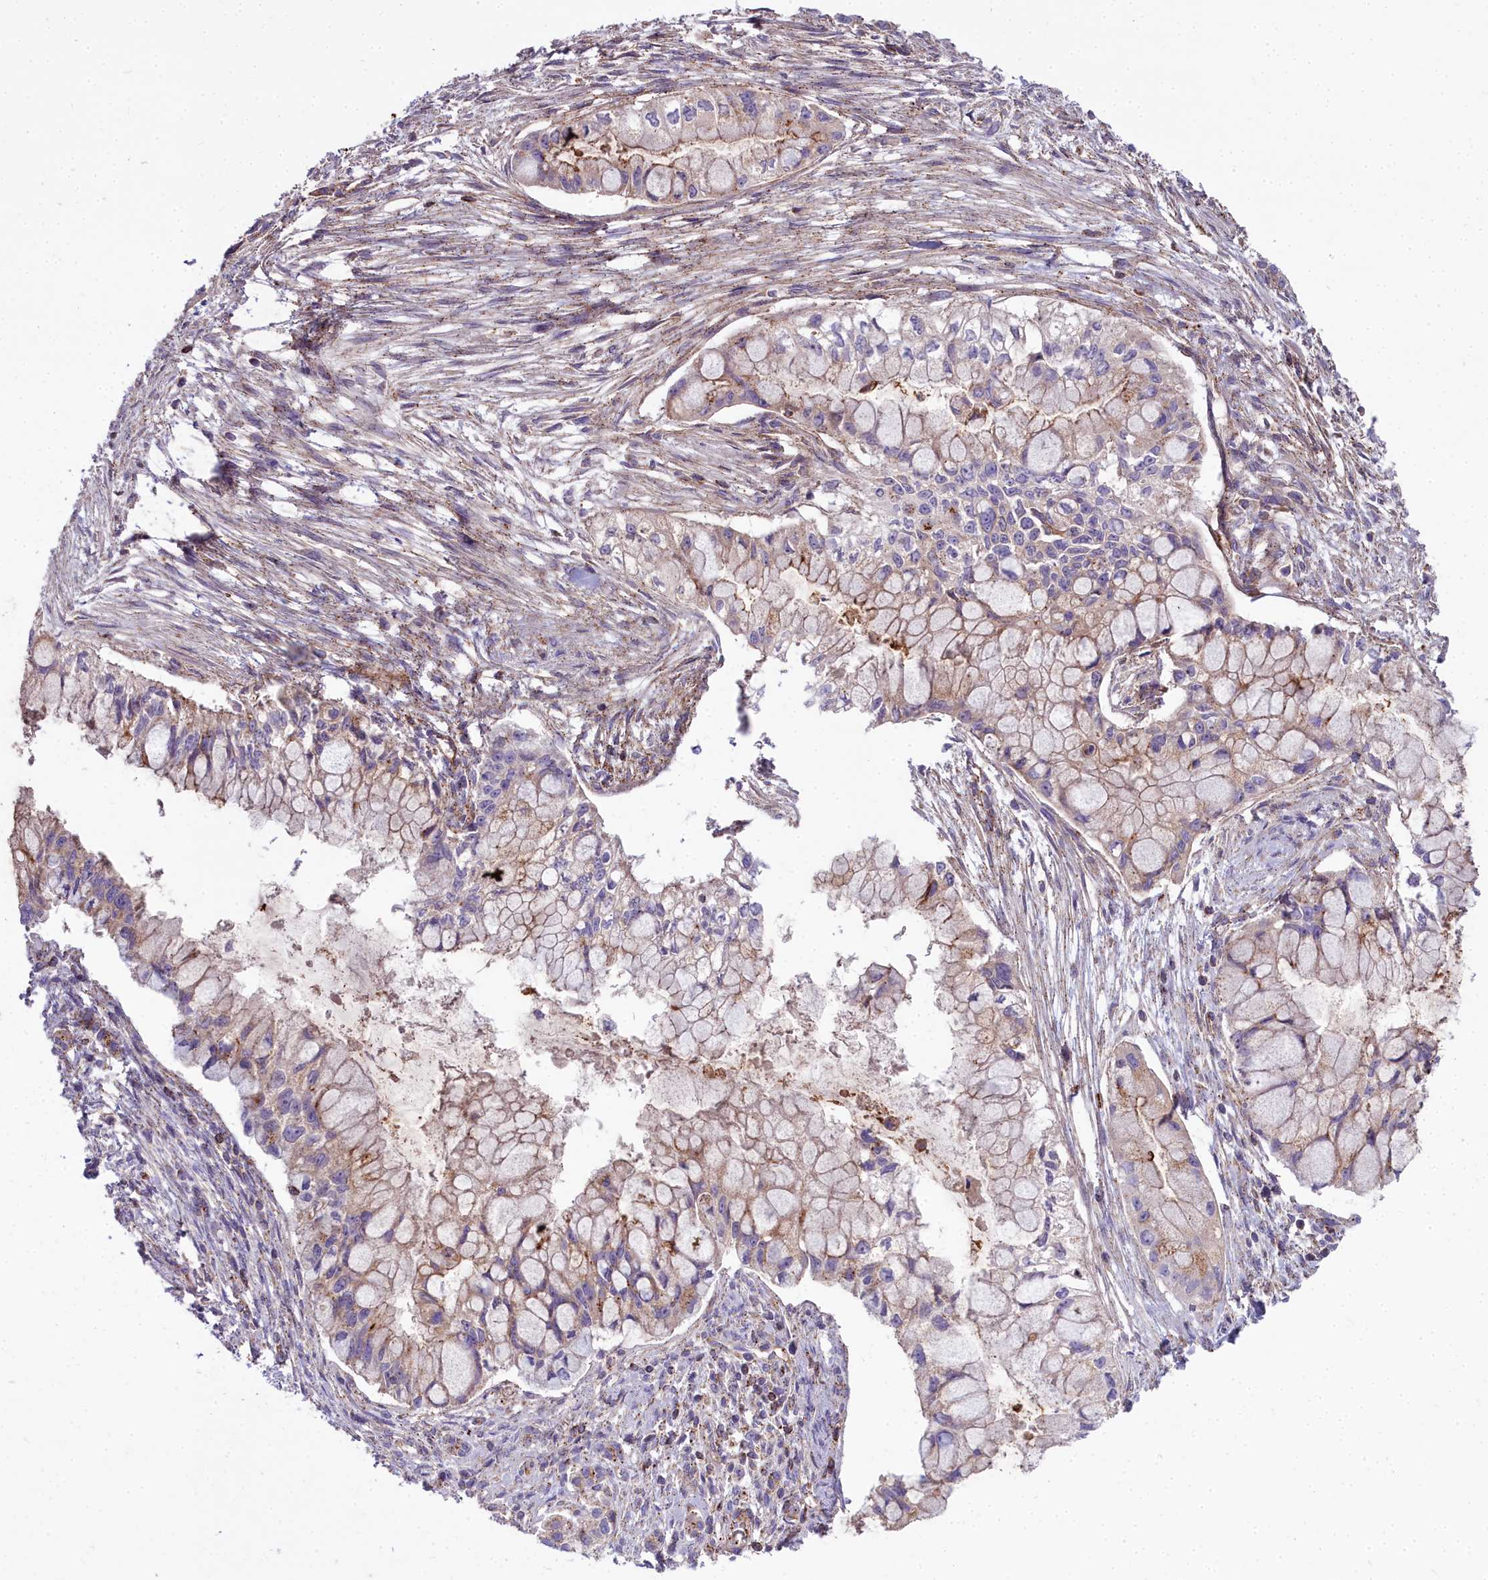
{"staining": {"intensity": "moderate", "quantity": "25%-75%", "location": "cytoplasmic/membranous"}, "tissue": "pancreatic cancer", "cell_type": "Tumor cells", "image_type": "cancer", "snomed": [{"axis": "morphology", "description": "Adenocarcinoma, NOS"}, {"axis": "topography", "description": "Pancreas"}], "caption": "The photomicrograph shows immunohistochemical staining of pancreatic adenocarcinoma. There is moderate cytoplasmic/membranous staining is appreciated in approximately 25%-75% of tumor cells. (DAB (3,3'-diaminobenzidine) IHC, brown staining for protein, blue staining for nuclei).", "gene": "FRMPD1", "patient": {"sex": "male", "age": 48}}